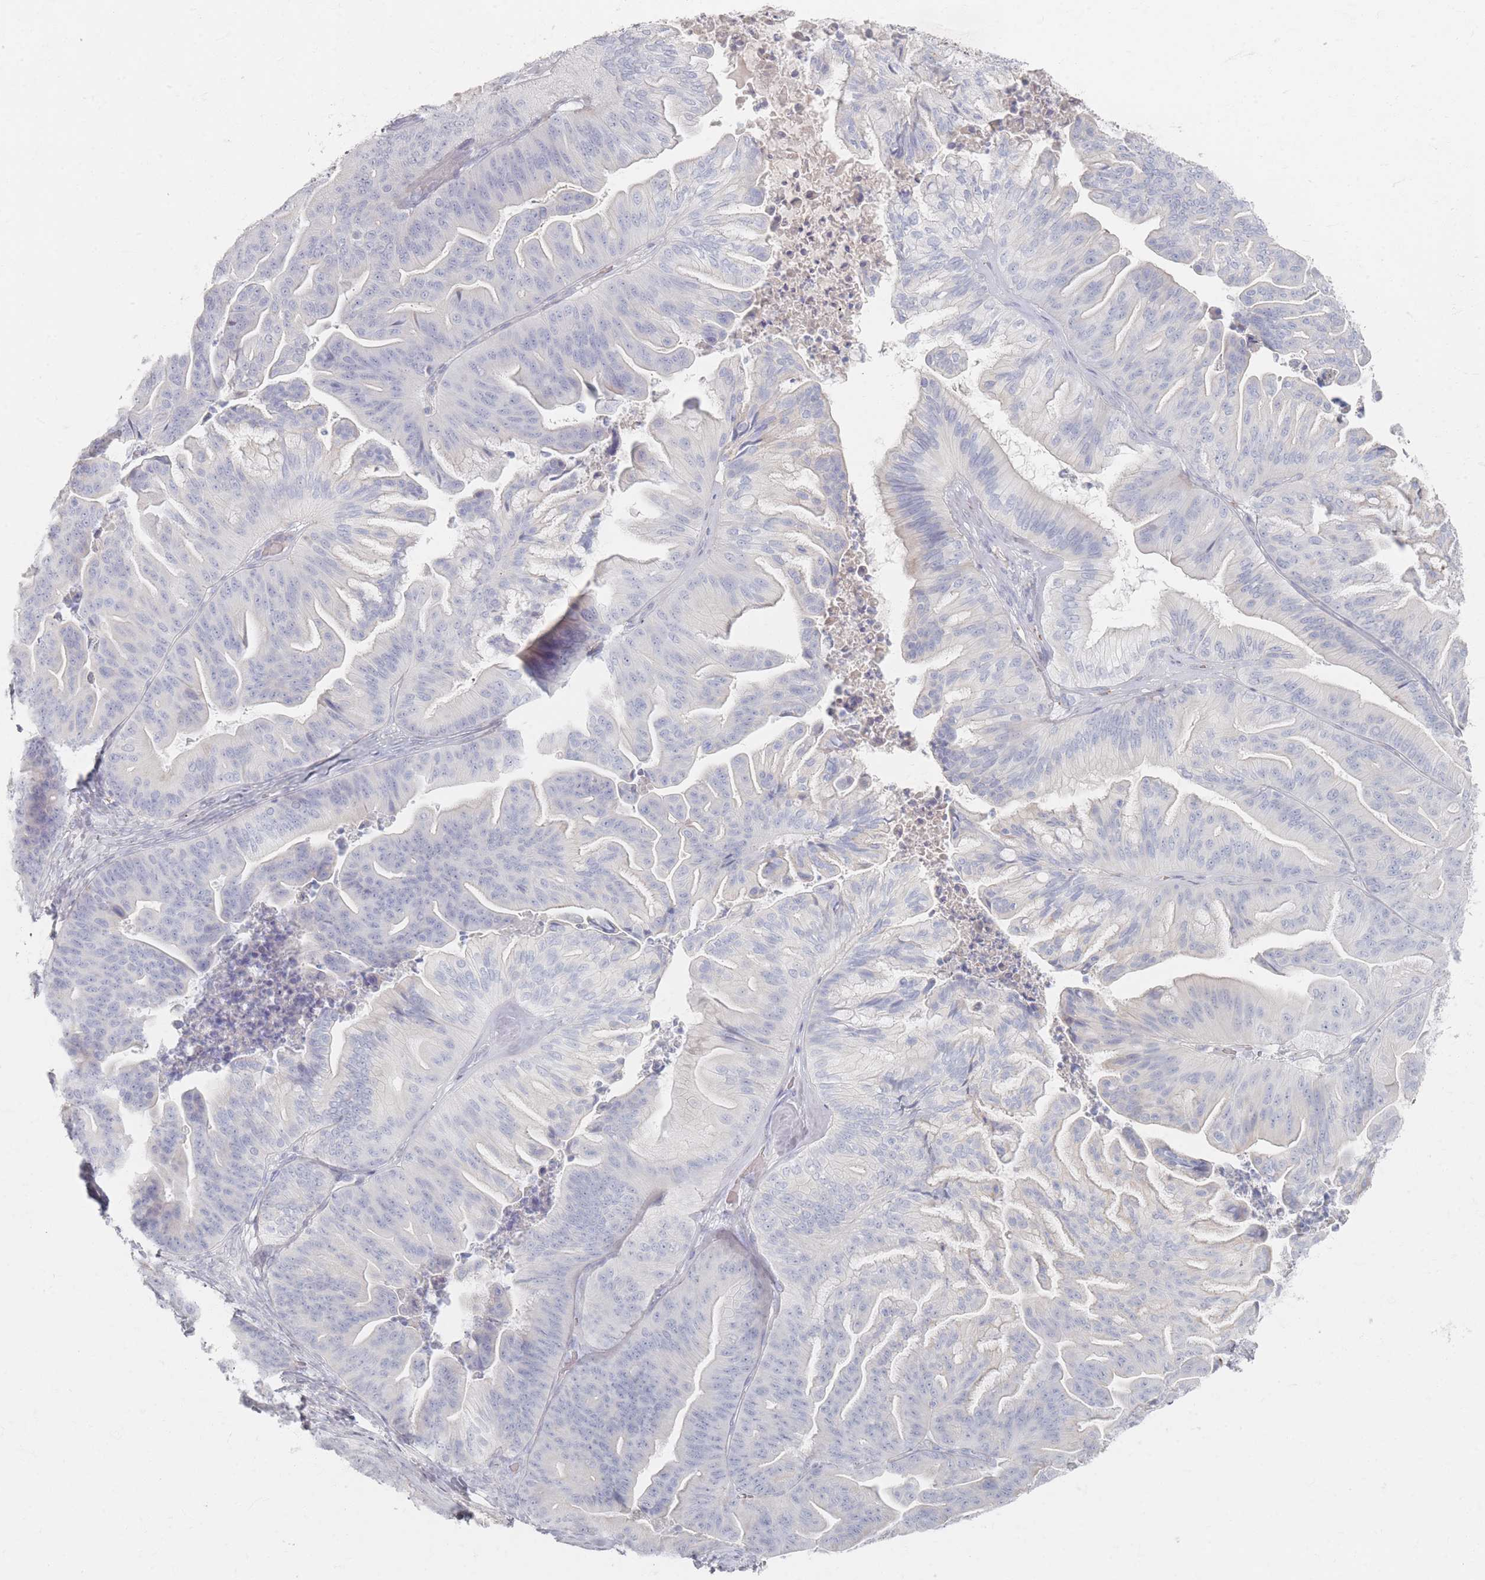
{"staining": {"intensity": "negative", "quantity": "none", "location": "none"}, "tissue": "ovarian cancer", "cell_type": "Tumor cells", "image_type": "cancer", "snomed": [{"axis": "morphology", "description": "Cystadenocarcinoma, mucinous, NOS"}, {"axis": "topography", "description": "Ovary"}], "caption": "DAB (3,3'-diaminobenzidine) immunohistochemical staining of human ovarian mucinous cystadenocarcinoma demonstrates no significant positivity in tumor cells.", "gene": "SLC2A11", "patient": {"sex": "female", "age": 67}}